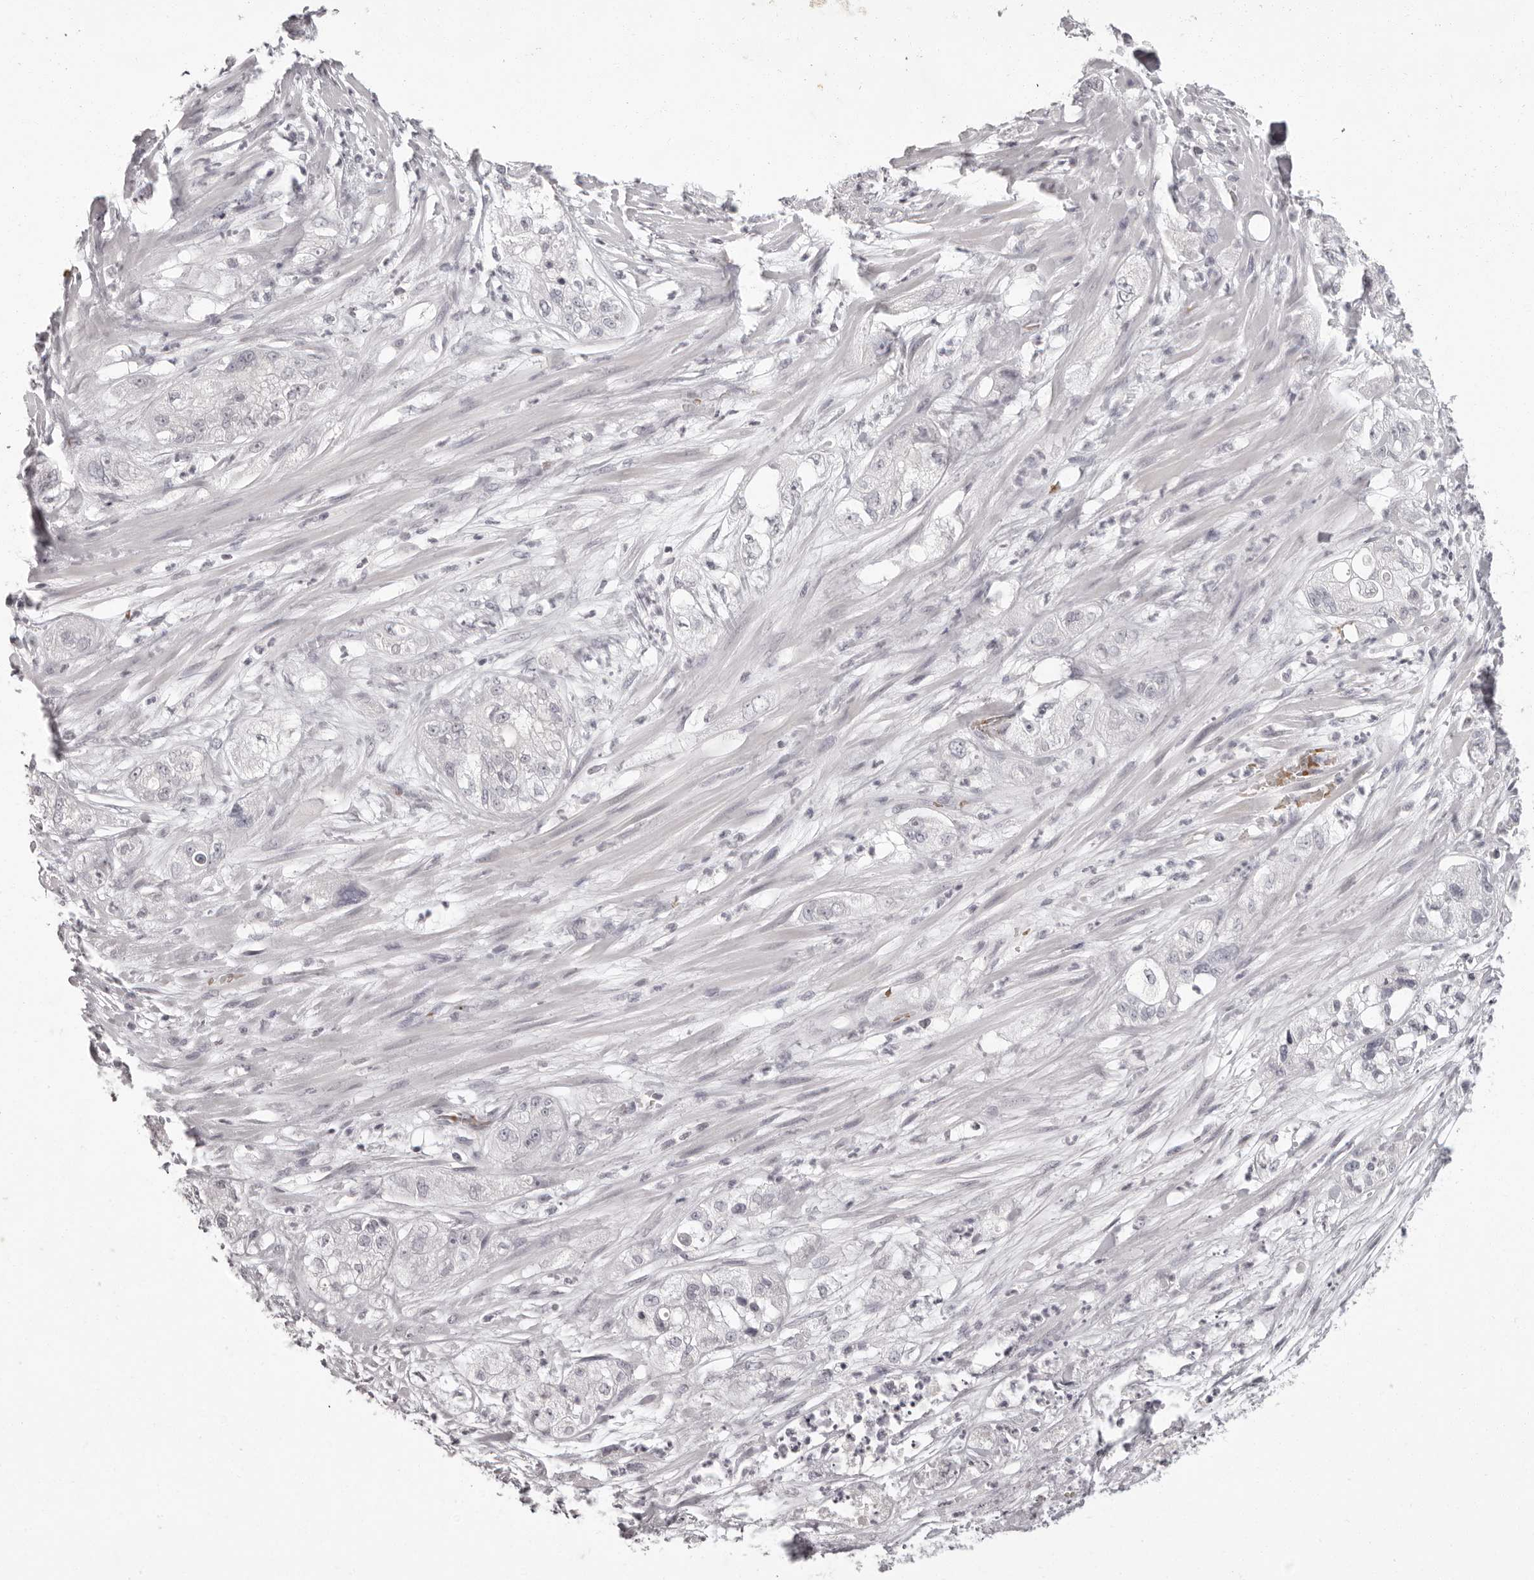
{"staining": {"intensity": "negative", "quantity": "none", "location": "none"}, "tissue": "pancreatic cancer", "cell_type": "Tumor cells", "image_type": "cancer", "snomed": [{"axis": "morphology", "description": "Adenocarcinoma, NOS"}, {"axis": "topography", "description": "Pancreas"}], "caption": "The photomicrograph exhibits no significant staining in tumor cells of pancreatic adenocarcinoma.", "gene": "C8orf74", "patient": {"sex": "female", "age": 78}}